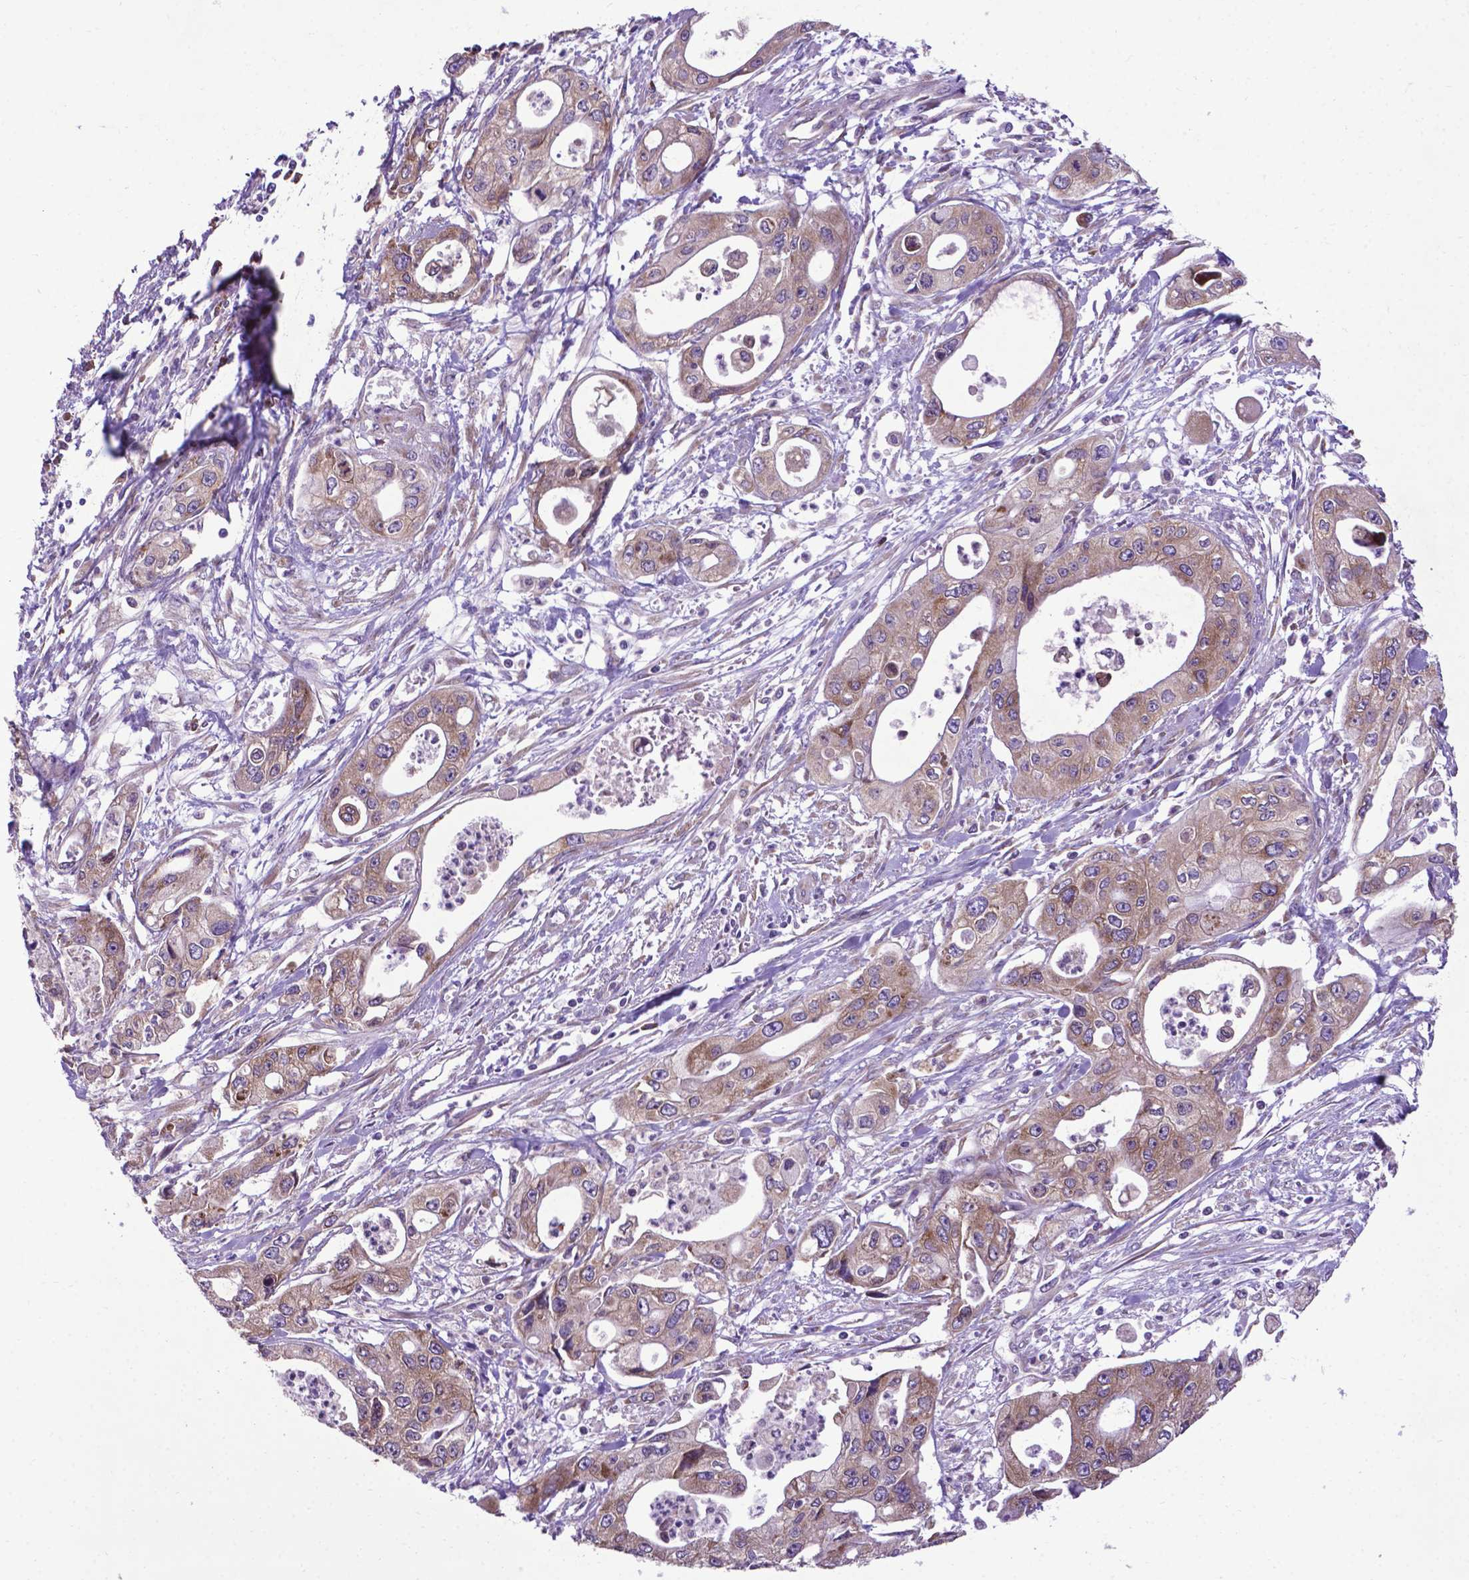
{"staining": {"intensity": "weak", "quantity": ">75%", "location": "cytoplasmic/membranous"}, "tissue": "pancreatic cancer", "cell_type": "Tumor cells", "image_type": "cancer", "snomed": [{"axis": "morphology", "description": "Adenocarcinoma, NOS"}, {"axis": "topography", "description": "Pancreas"}], "caption": "Weak cytoplasmic/membranous positivity is present in approximately >75% of tumor cells in adenocarcinoma (pancreatic). The staining was performed using DAB, with brown indicating positive protein expression. Nuclei are stained blue with hematoxylin.", "gene": "WDR83OS", "patient": {"sex": "male", "age": 70}}